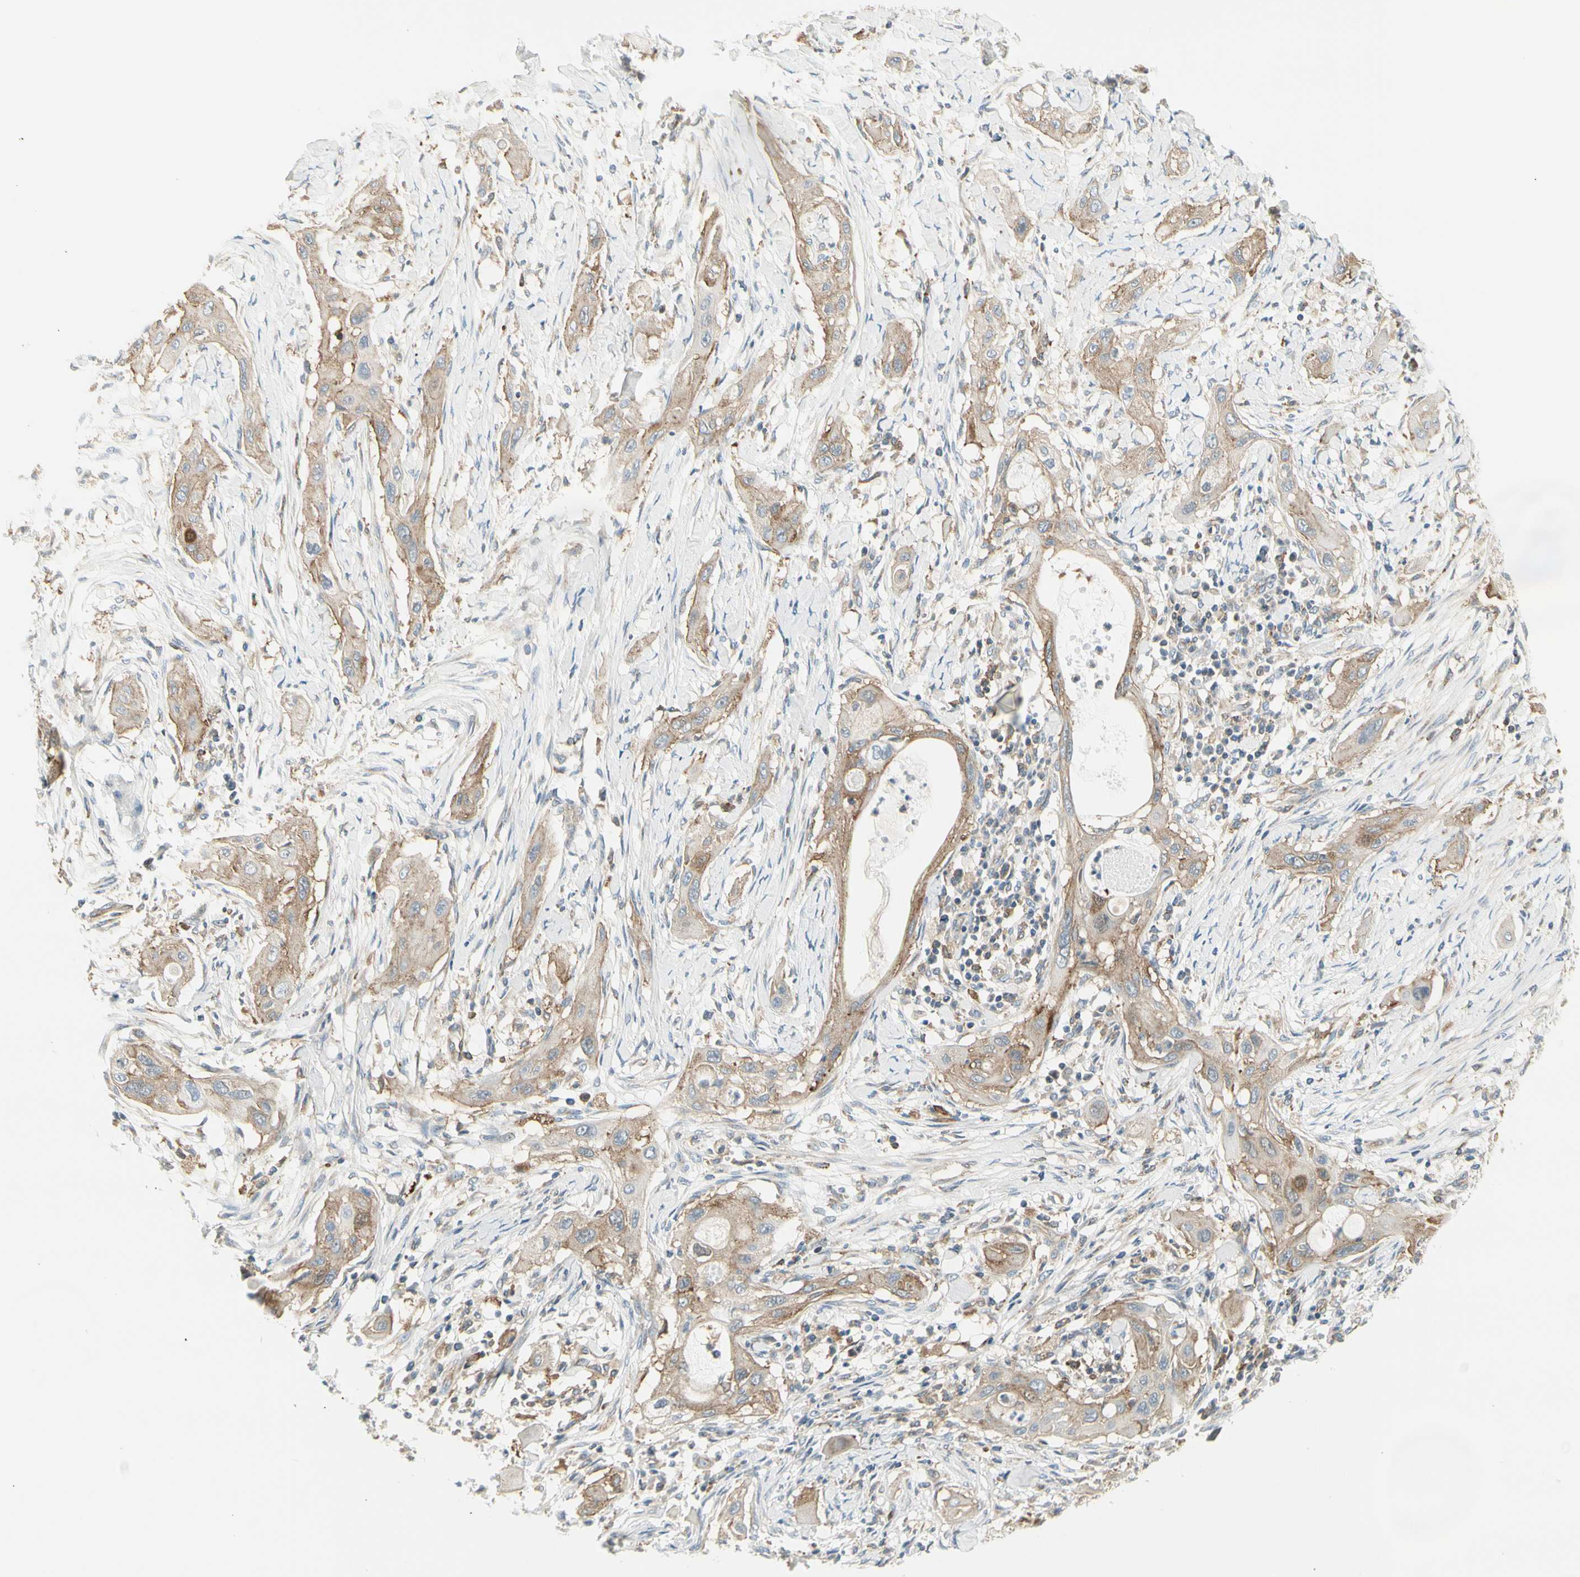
{"staining": {"intensity": "weak", "quantity": ">75%", "location": "cytoplasmic/membranous"}, "tissue": "lung cancer", "cell_type": "Tumor cells", "image_type": "cancer", "snomed": [{"axis": "morphology", "description": "Squamous cell carcinoma, NOS"}, {"axis": "topography", "description": "Lung"}], "caption": "Tumor cells display weak cytoplasmic/membranous expression in approximately >75% of cells in lung squamous cell carcinoma.", "gene": "AGFG1", "patient": {"sex": "female", "age": 47}}